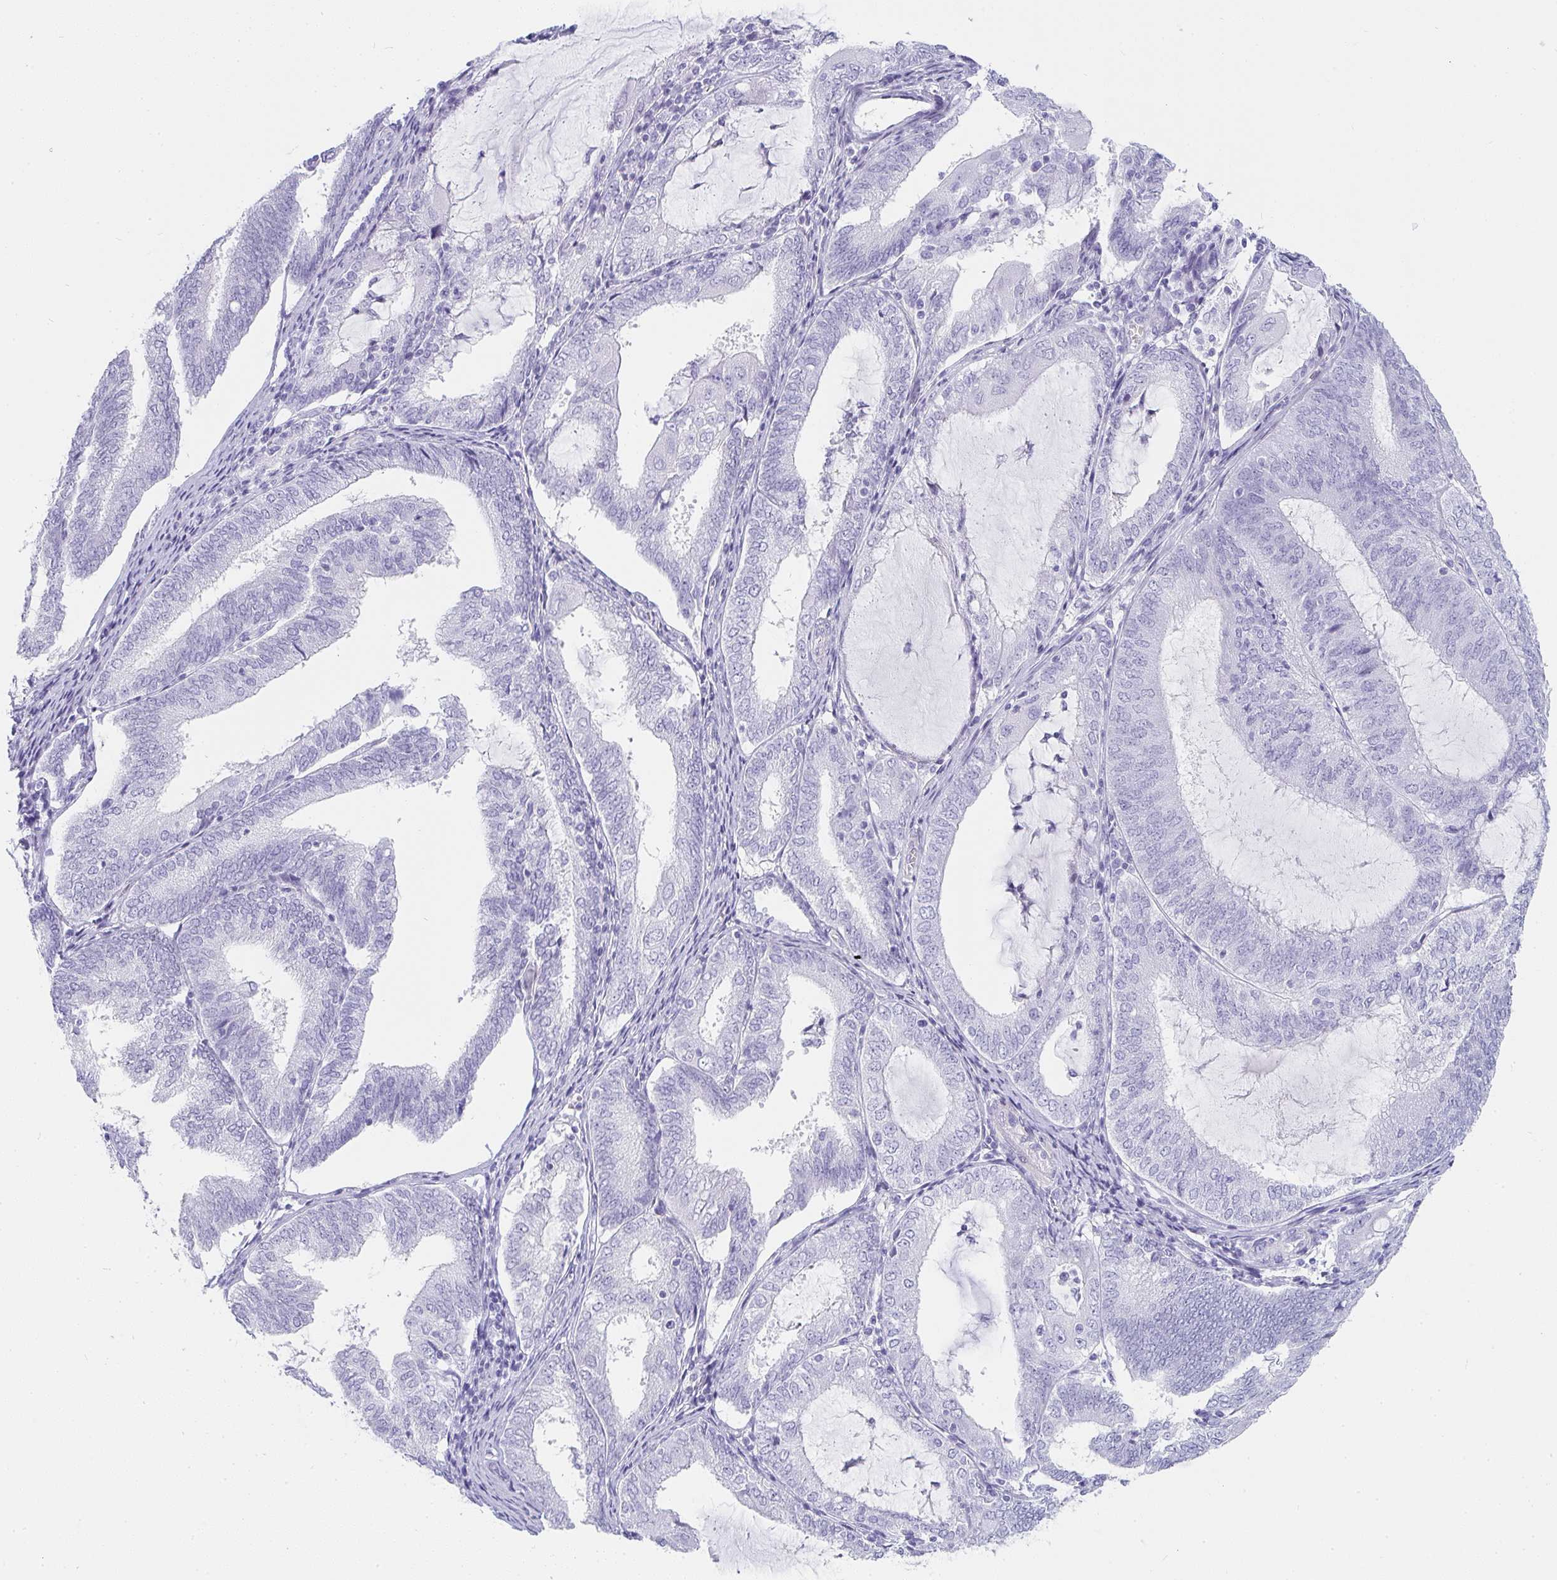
{"staining": {"intensity": "negative", "quantity": "none", "location": "none"}, "tissue": "endometrial cancer", "cell_type": "Tumor cells", "image_type": "cancer", "snomed": [{"axis": "morphology", "description": "Adenocarcinoma, NOS"}, {"axis": "topography", "description": "Endometrium"}], "caption": "DAB (3,3'-diaminobenzidine) immunohistochemical staining of human endometrial adenocarcinoma demonstrates no significant staining in tumor cells. Nuclei are stained in blue.", "gene": "PRND", "patient": {"sex": "female", "age": 81}}